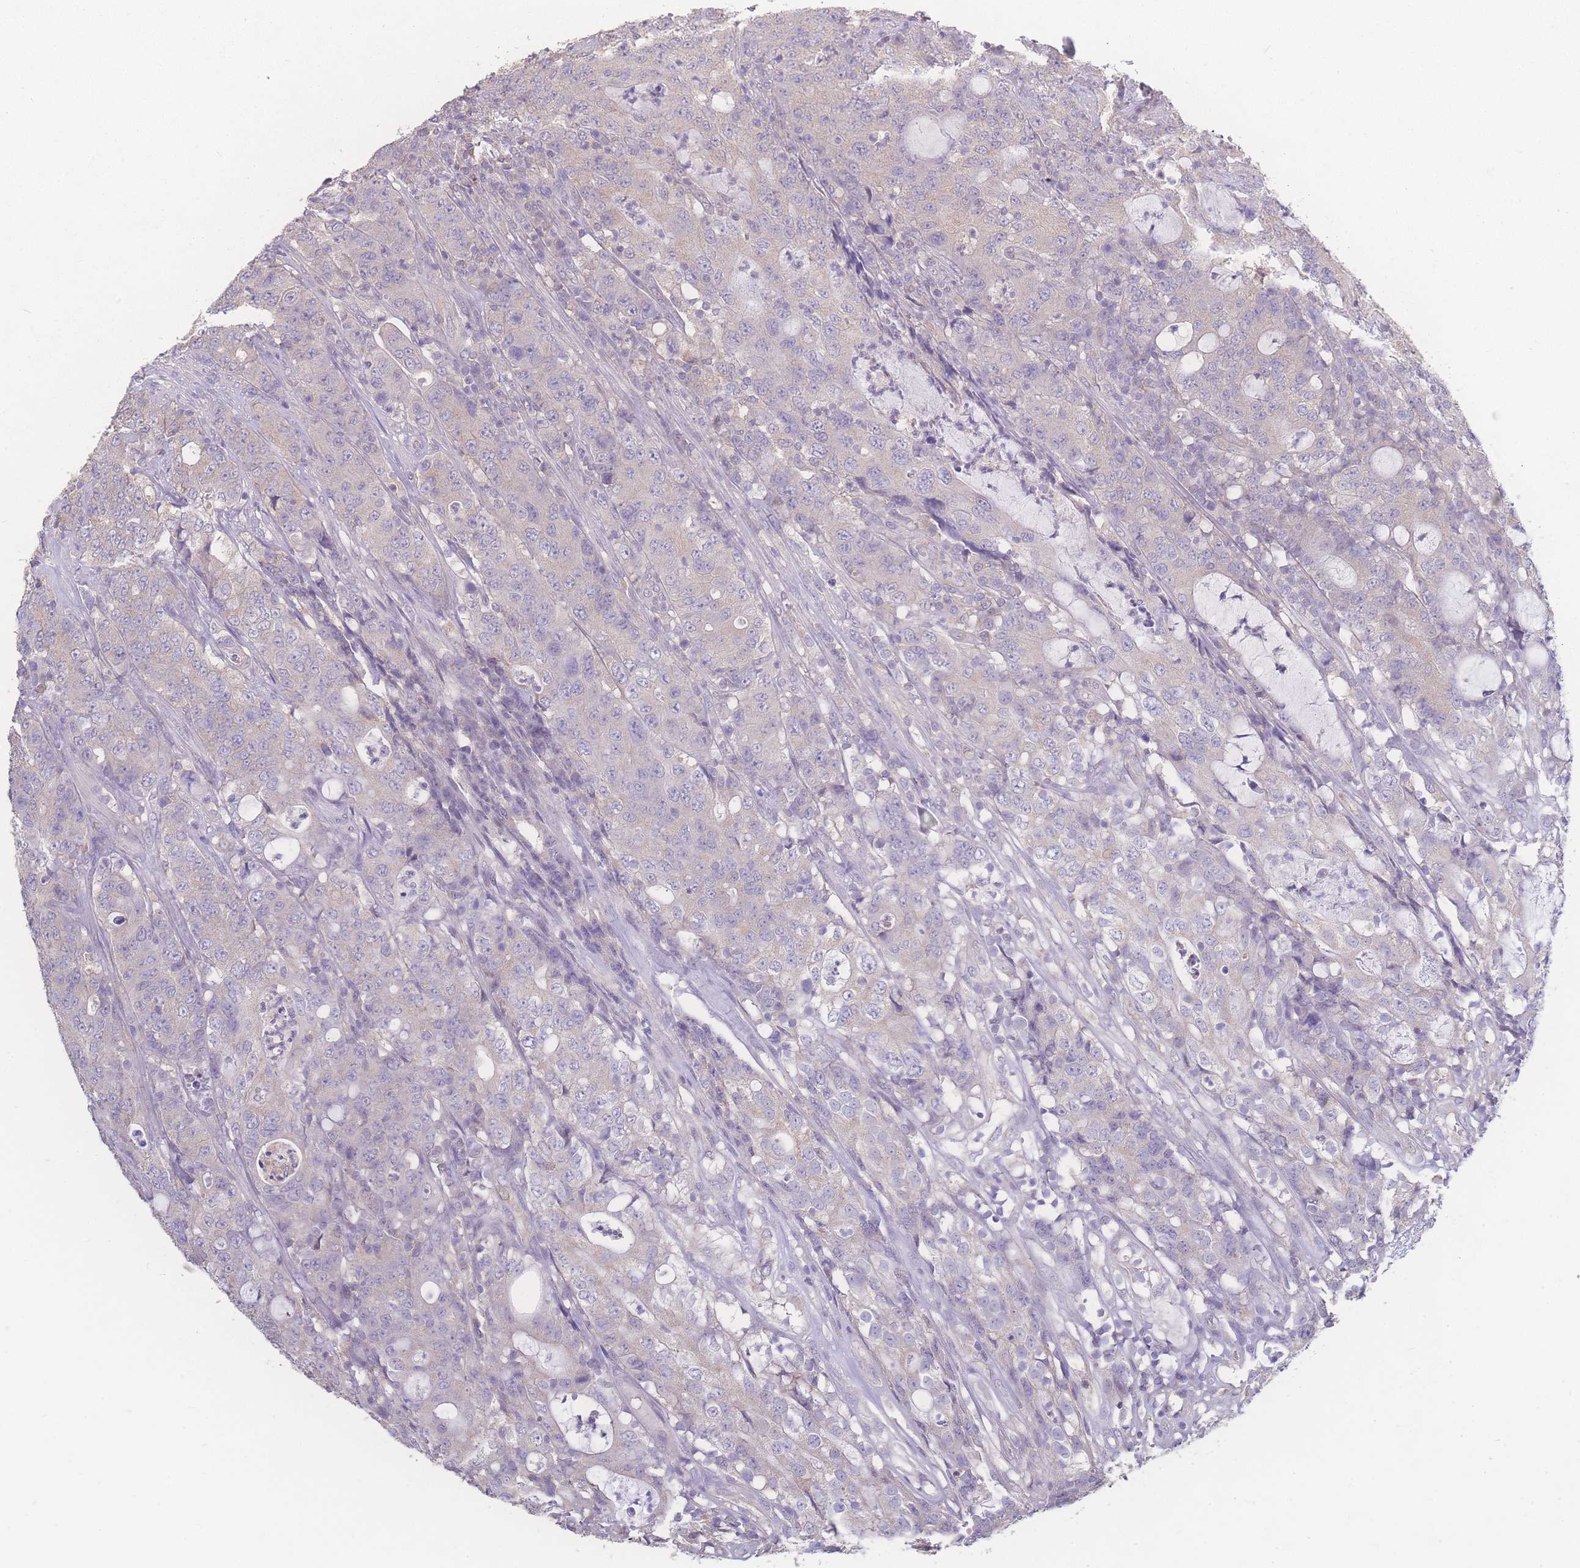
{"staining": {"intensity": "negative", "quantity": "none", "location": "none"}, "tissue": "colorectal cancer", "cell_type": "Tumor cells", "image_type": "cancer", "snomed": [{"axis": "morphology", "description": "Adenocarcinoma, NOS"}, {"axis": "topography", "description": "Colon"}], "caption": "IHC of human adenocarcinoma (colorectal) demonstrates no staining in tumor cells. Brightfield microscopy of immunohistochemistry stained with DAB (3,3'-diaminobenzidine) (brown) and hematoxylin (blue), captured at high magnification.", "gene": "GIPR", "patient": {"sex": "male", "age": 83}}